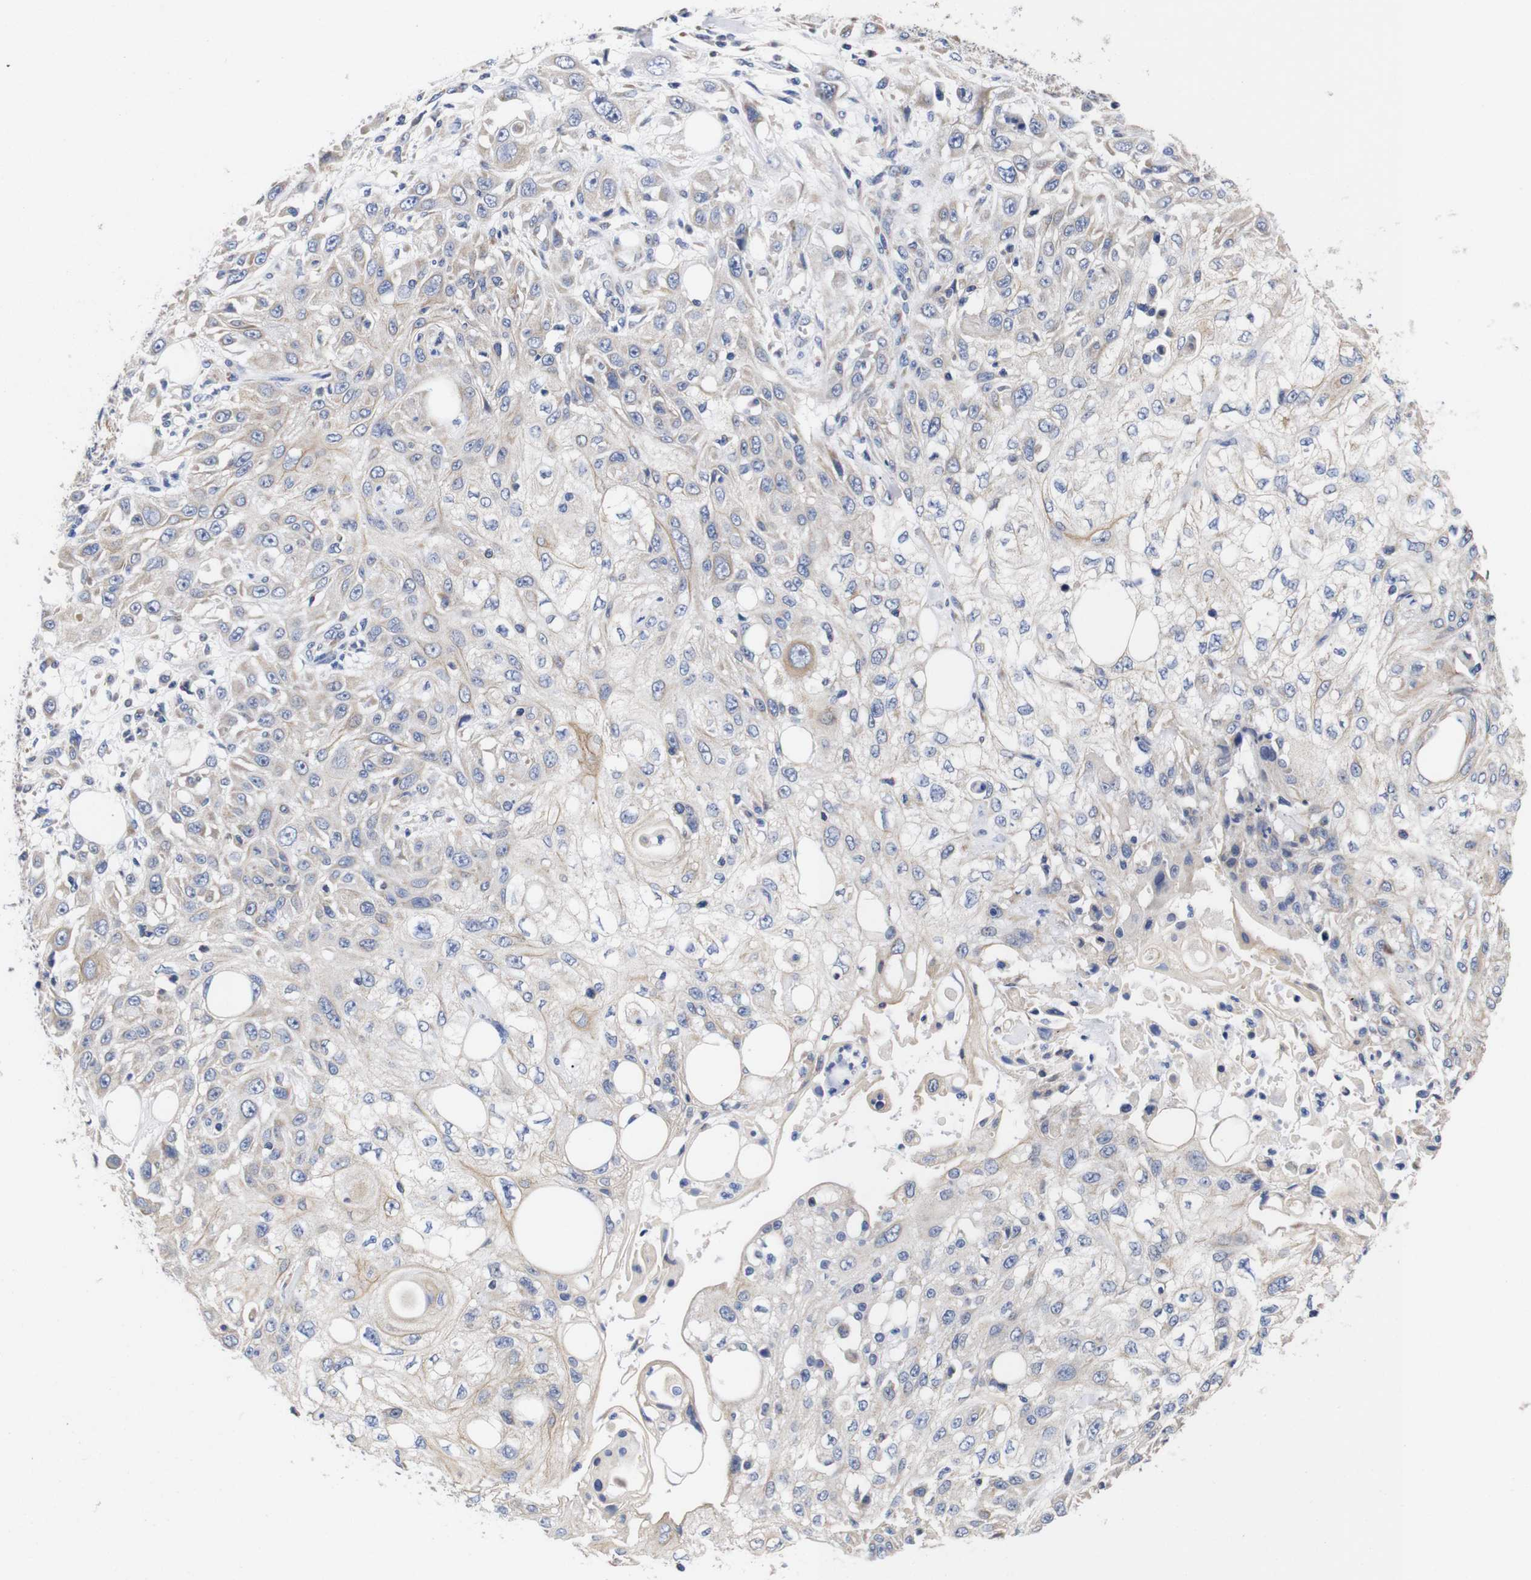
{"staining": {"intensity": "weak", "quantity": "<25%", "location": "cytoplasmic/membranous"}, "tissue": "skin cancer", "cell_type": "Tumor cells", "image_type": "cancer", "snomed": [{"axis": "morphology", "description": "Squamous cell carcinoma, NOS"}, {"axis": "topography", "description": "Skin"}], "caption": "Immunohistochemistry (IHC) micrograph of human squamous cell carcinoma (skin) stained for a protein (brown), which reveals no staining in tumor cells.", "gene": "OPN3", "patient": {"sex": "male", "age": 75}}